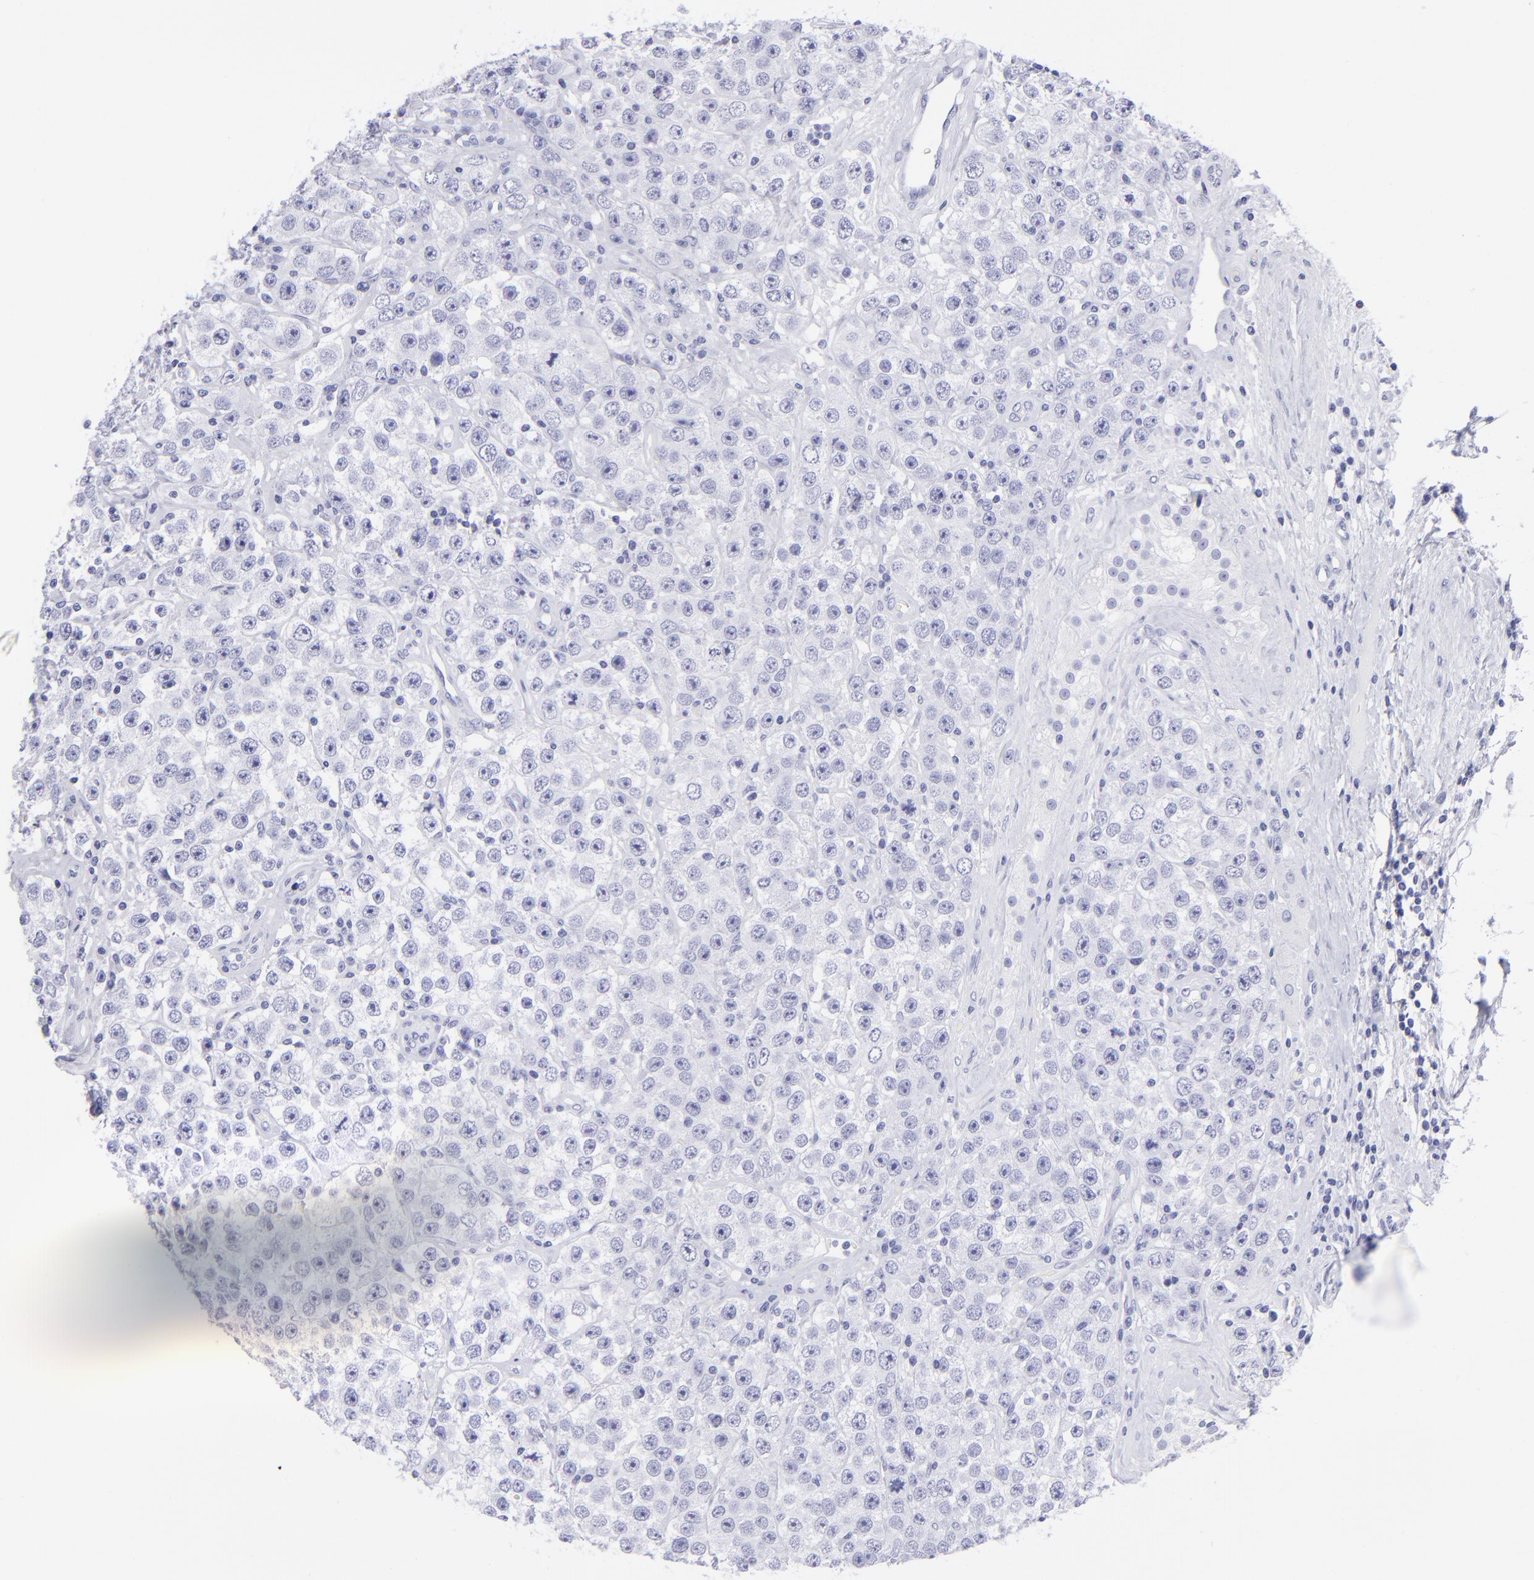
{"staining": {"intensity": "negative", "quantity": "none", "location": "none"}, "tissue": "testis cancer", "cell_type": "Tumor cells", "image_type": "cancer", "snomed": [{"axis": "morphology", "description": "Seminoma, NOS"}, {"axis": "topography", "description": "Testis"}], "caption": "There is no significant expression in tumor cells of testis cancer.", "gene": "CNP", "patient": {"sex": "male", "age": 52}}